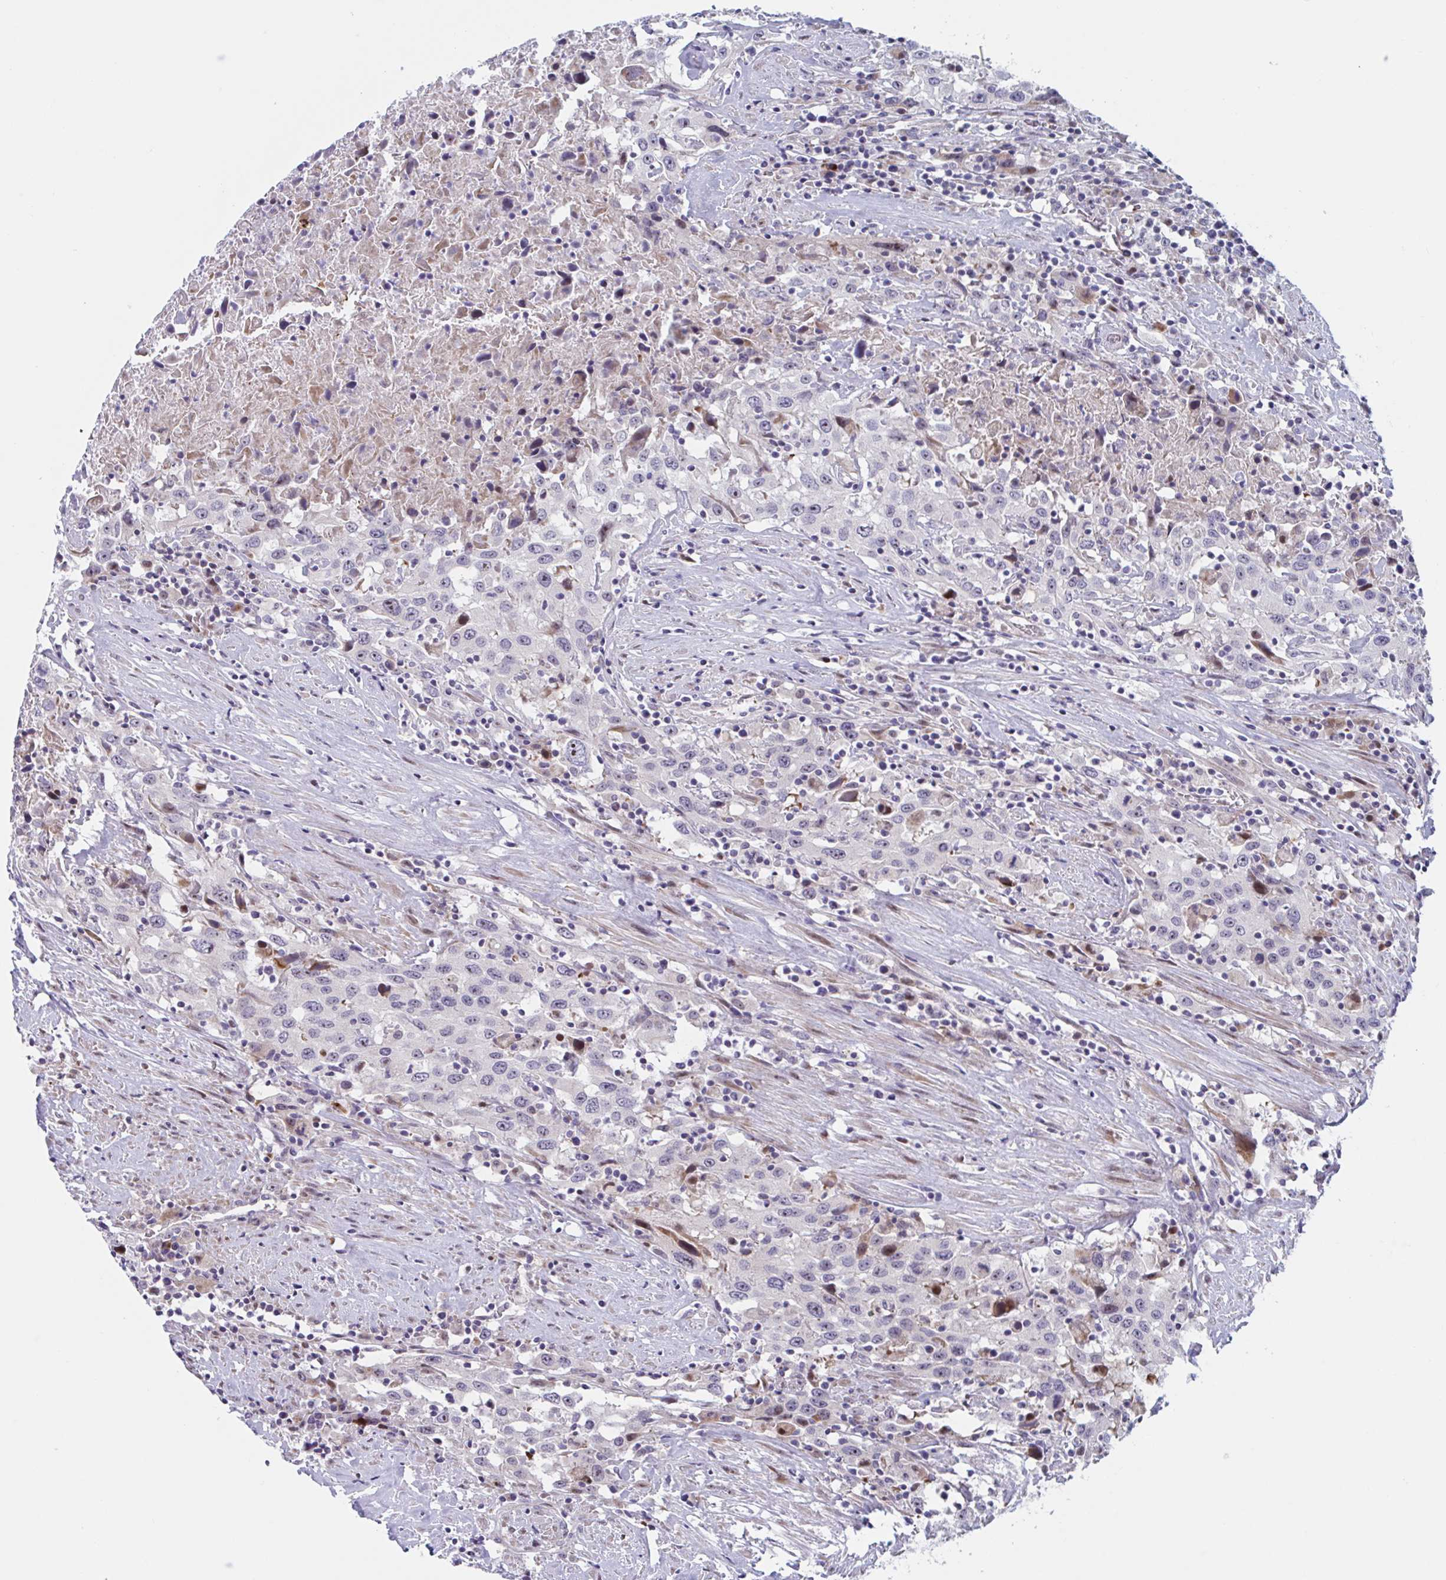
{"staining": {"intensity": "negative", "quantity": "none", "location": "none"}, "tissue": "urothelial cancer", "cell_type": "Tumor cells", "image_type": "cancer", "snomed": [{"axis": "morphology", "description": "Urothelial carcinoma, High grade"}, {"axis": "topography", "description": "Urinary bladder"}], "caption": "Immunohistochemistry of high-grade urothelial carcinoma shows no expression in tumor cells.", "gene": "DUXA", "patient": {"sex": "male", "age": 61}}